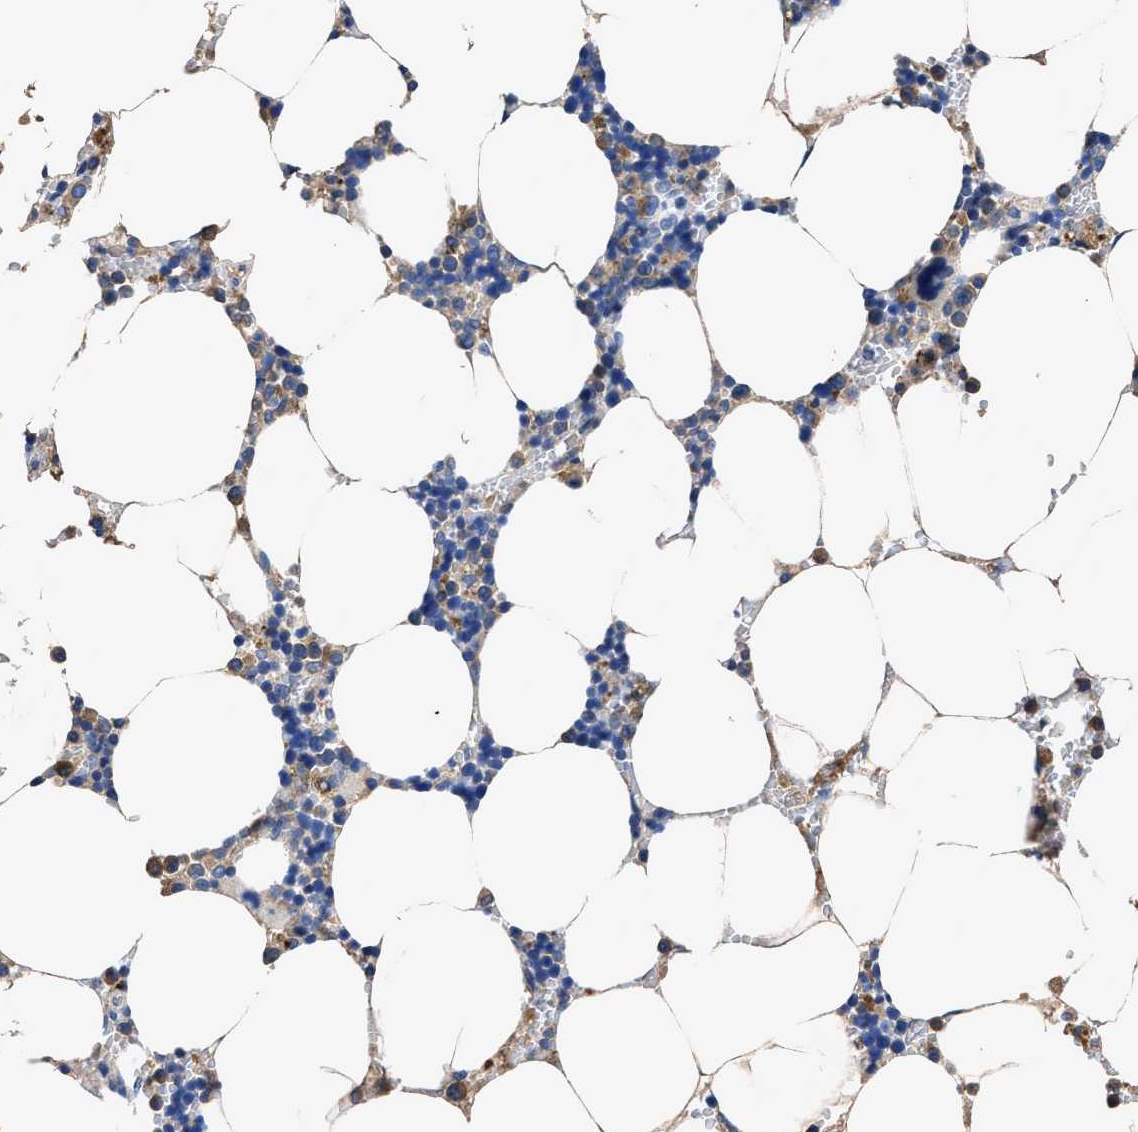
{"staining": {"intensity": "moderate", "quantity": "<25%", "location": "cytoplasmic/membranous"}, "tissue": "bone marrow", "cell_type": "Hematopoietic cells", "image_type": "normal", "snomed": [{"axis": "morphology", "description": "Normal tissue, NOS"}, {"axis": "topography", "description": "Bone marrow"}], "caption": "This micrograph reveals immunohistochemistry (IHC) staining of unremarkable bone marrow, with low moderate cytoplasmic/membranous expression in approximately <25% of hematopoietic cells.", "gene": "UBR4", "patient": {"sex": "male", "age": 70}}